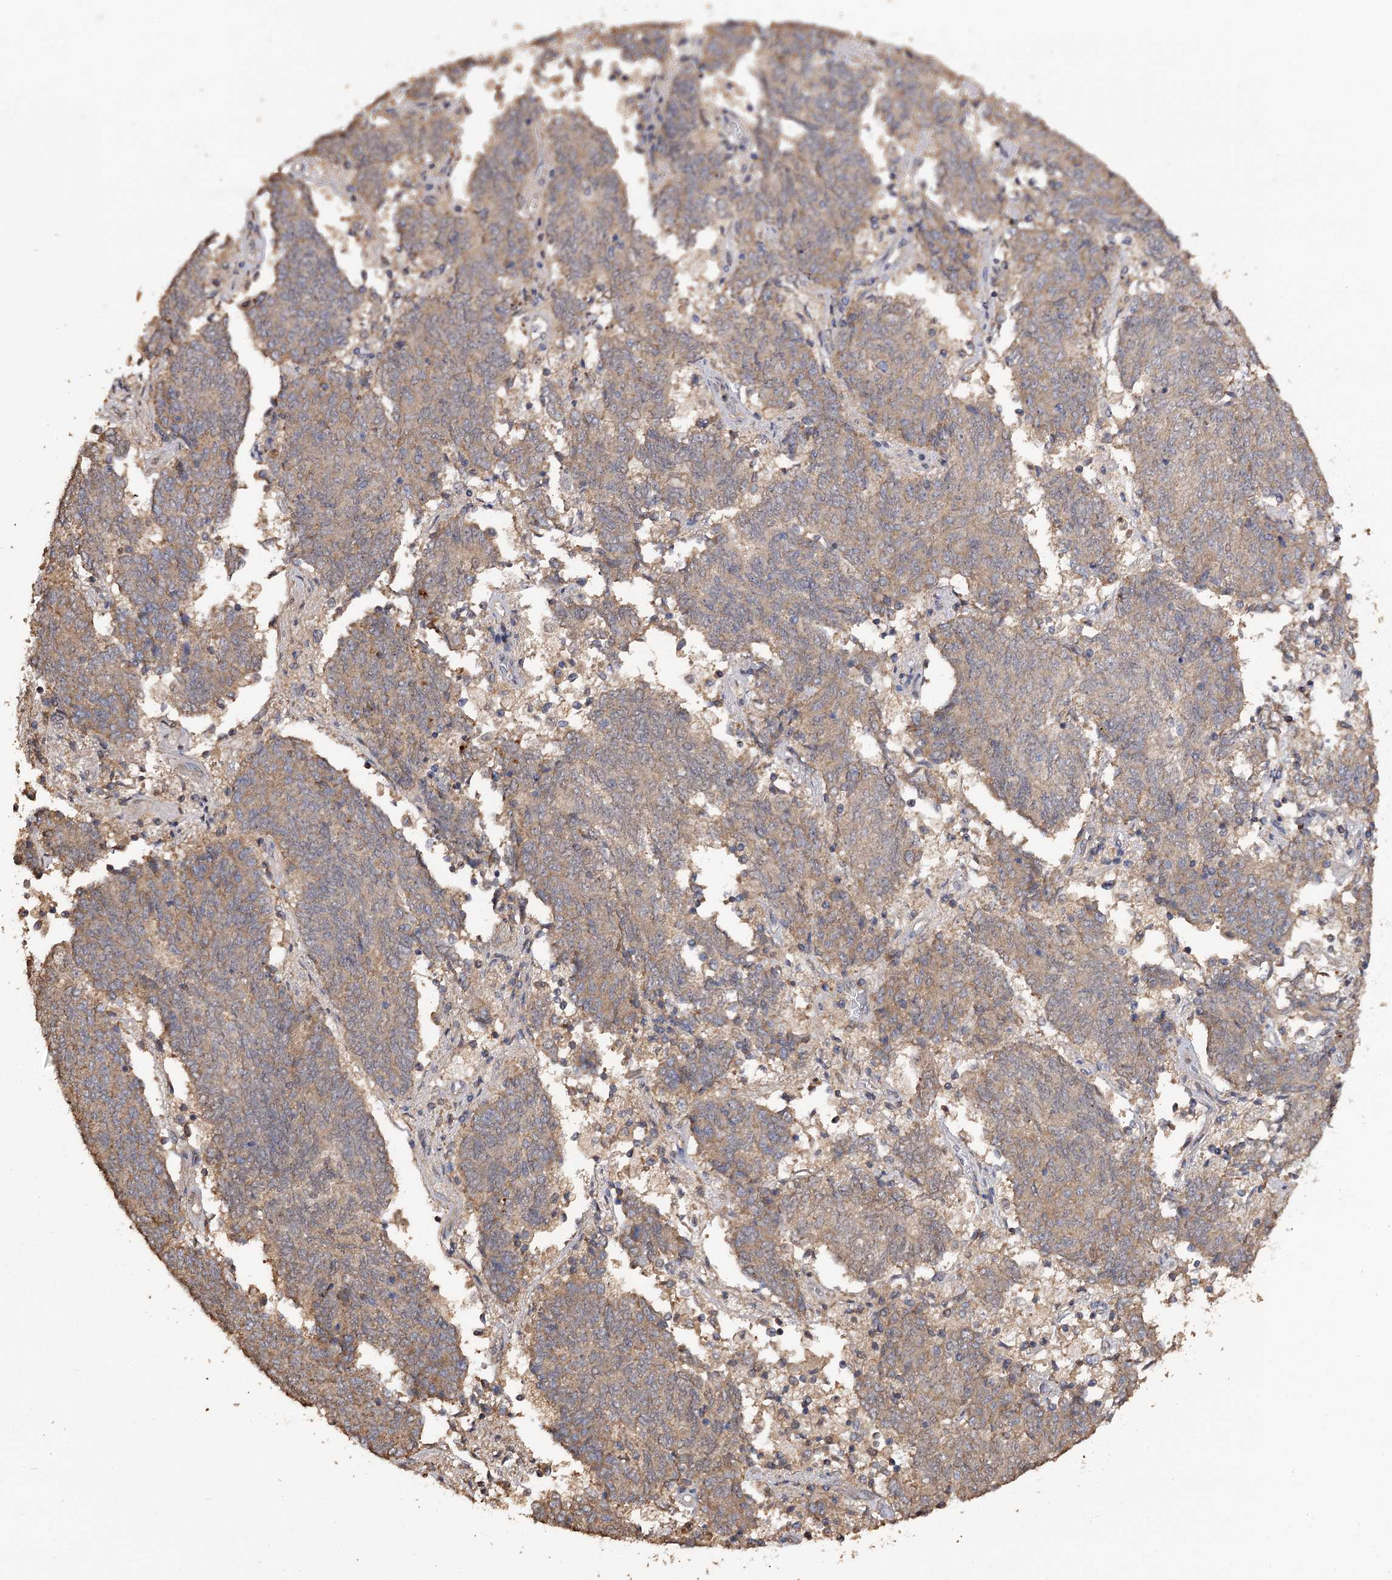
{"staining": {"intensity": "moderate", "quantity": ">75%", "location": "cytoplasmic/membranous"}, "tissue": "endometrial cancer", "cell_type": "Tumor cells", "image_type": "cancer", "snomed": [{"axis": "morphology", "description": "Adenocarcinoma, NOS"}, {"axis": "topography", "description": "Endometrium"}], "caption": "A histopathology image of endometrial cancer (adenocarcinoma) stained for a protein exhibits moderate cytoplasmic/membranous brown staining in tumor cells.", "gene": "ARL13A", "patient": {"sex": "female", "age": 80}}